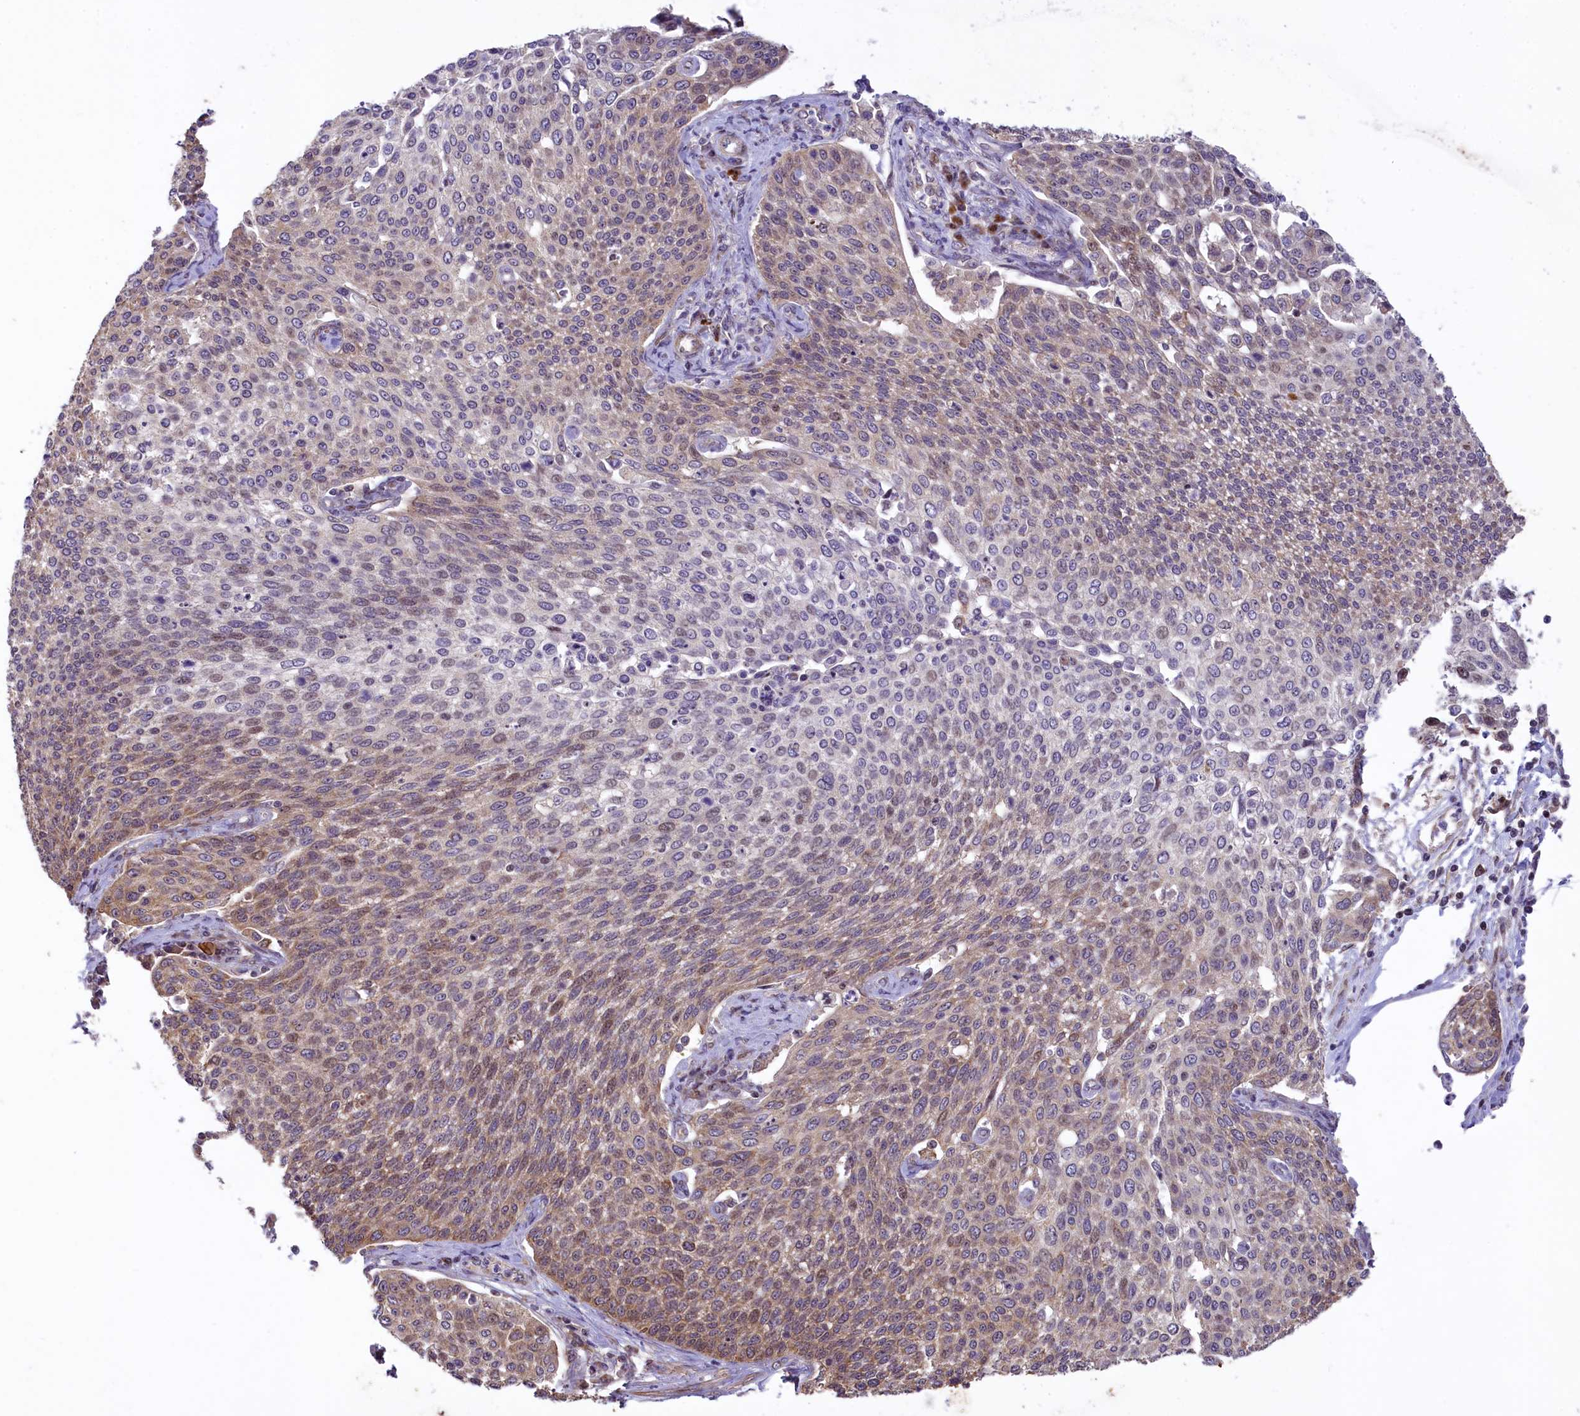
{"staining": {"intensity": "weak", "quantity": "25%-75%", "location": "cytoplasmic/membranous,nuclear"}, "tissue": "cervical cancer", "cell_type": "Tumor cells", "image_type": "cancer", "snomed": [{"axis": "morphology", "description": "Squamous cell carcinoma, NOS"}, {"axis": "topography", "description": "Cervix"}], "caption": "Protein staining of cervical cancer (squamous cell carcinoma) tissue exhibits weak cytoplasmic/membranous and nuclear expression in about 25%-75% of tumor cells.", "gene": "RBBP8", "patient": {"sex": "female", "age": 34}}